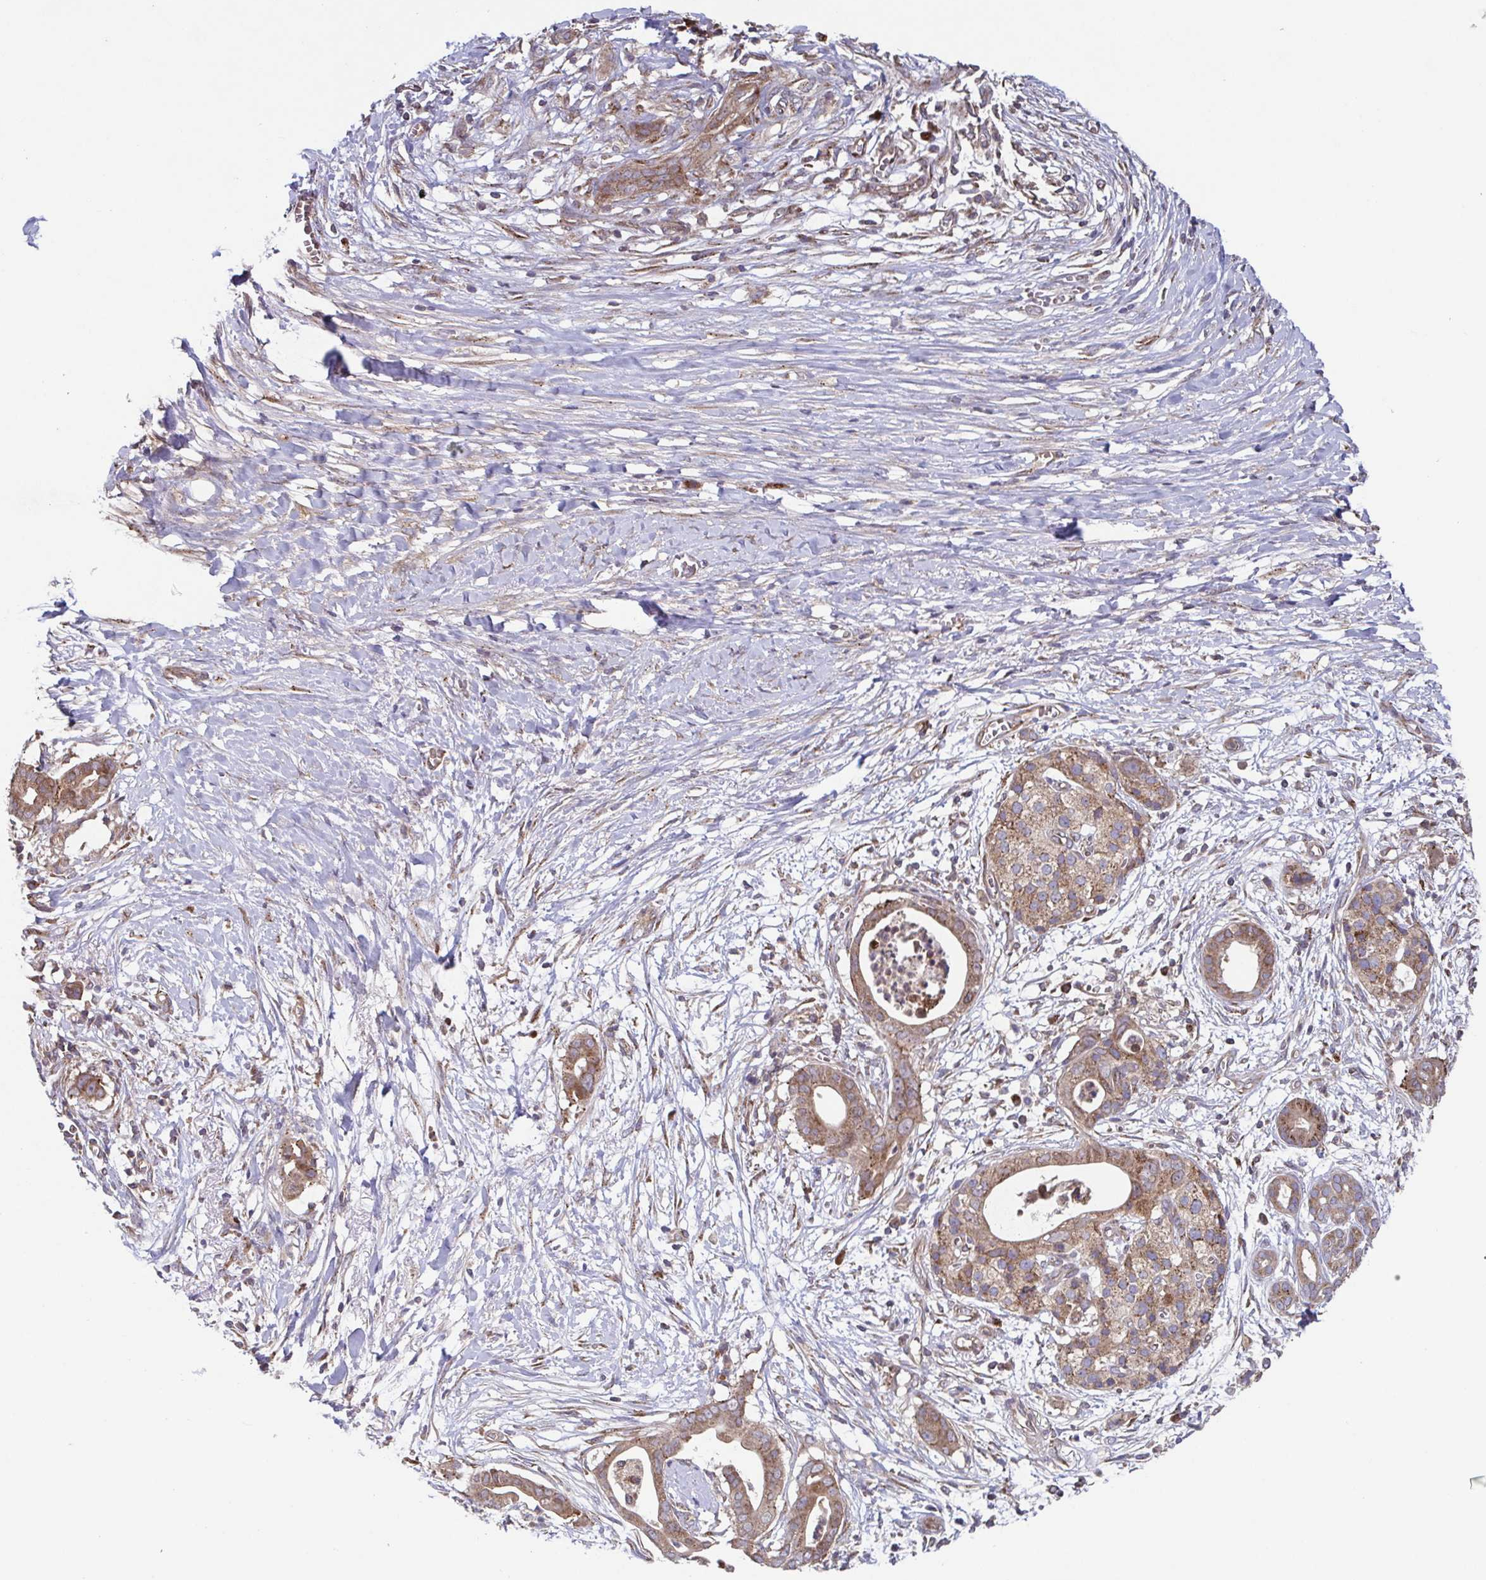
{"staining": {"intensity": "moderate", "quantity": ">75%", "location": "cytoplasmic/membranous"}, "tissue": "pancreatic cancer", "cell_type": "Tumor cells", "image_type": "cancer", "snomed": [{"axis": "morphology", "description": "Adenocarcinoma, NOS"}, {"axis": "topography", "description": "Pancreas"}], "caption": "A photomicrograph of human pancreatic cancer (adenocarcinoma) stained for a protein reveals moderate cytoplasmic/membranous brown staining in tumor cells. (DAB IHC, brown staining for protein, blue staining for nuclei).", "gene": "COPB1", "patient": {"sex": "male", "age": 61}}